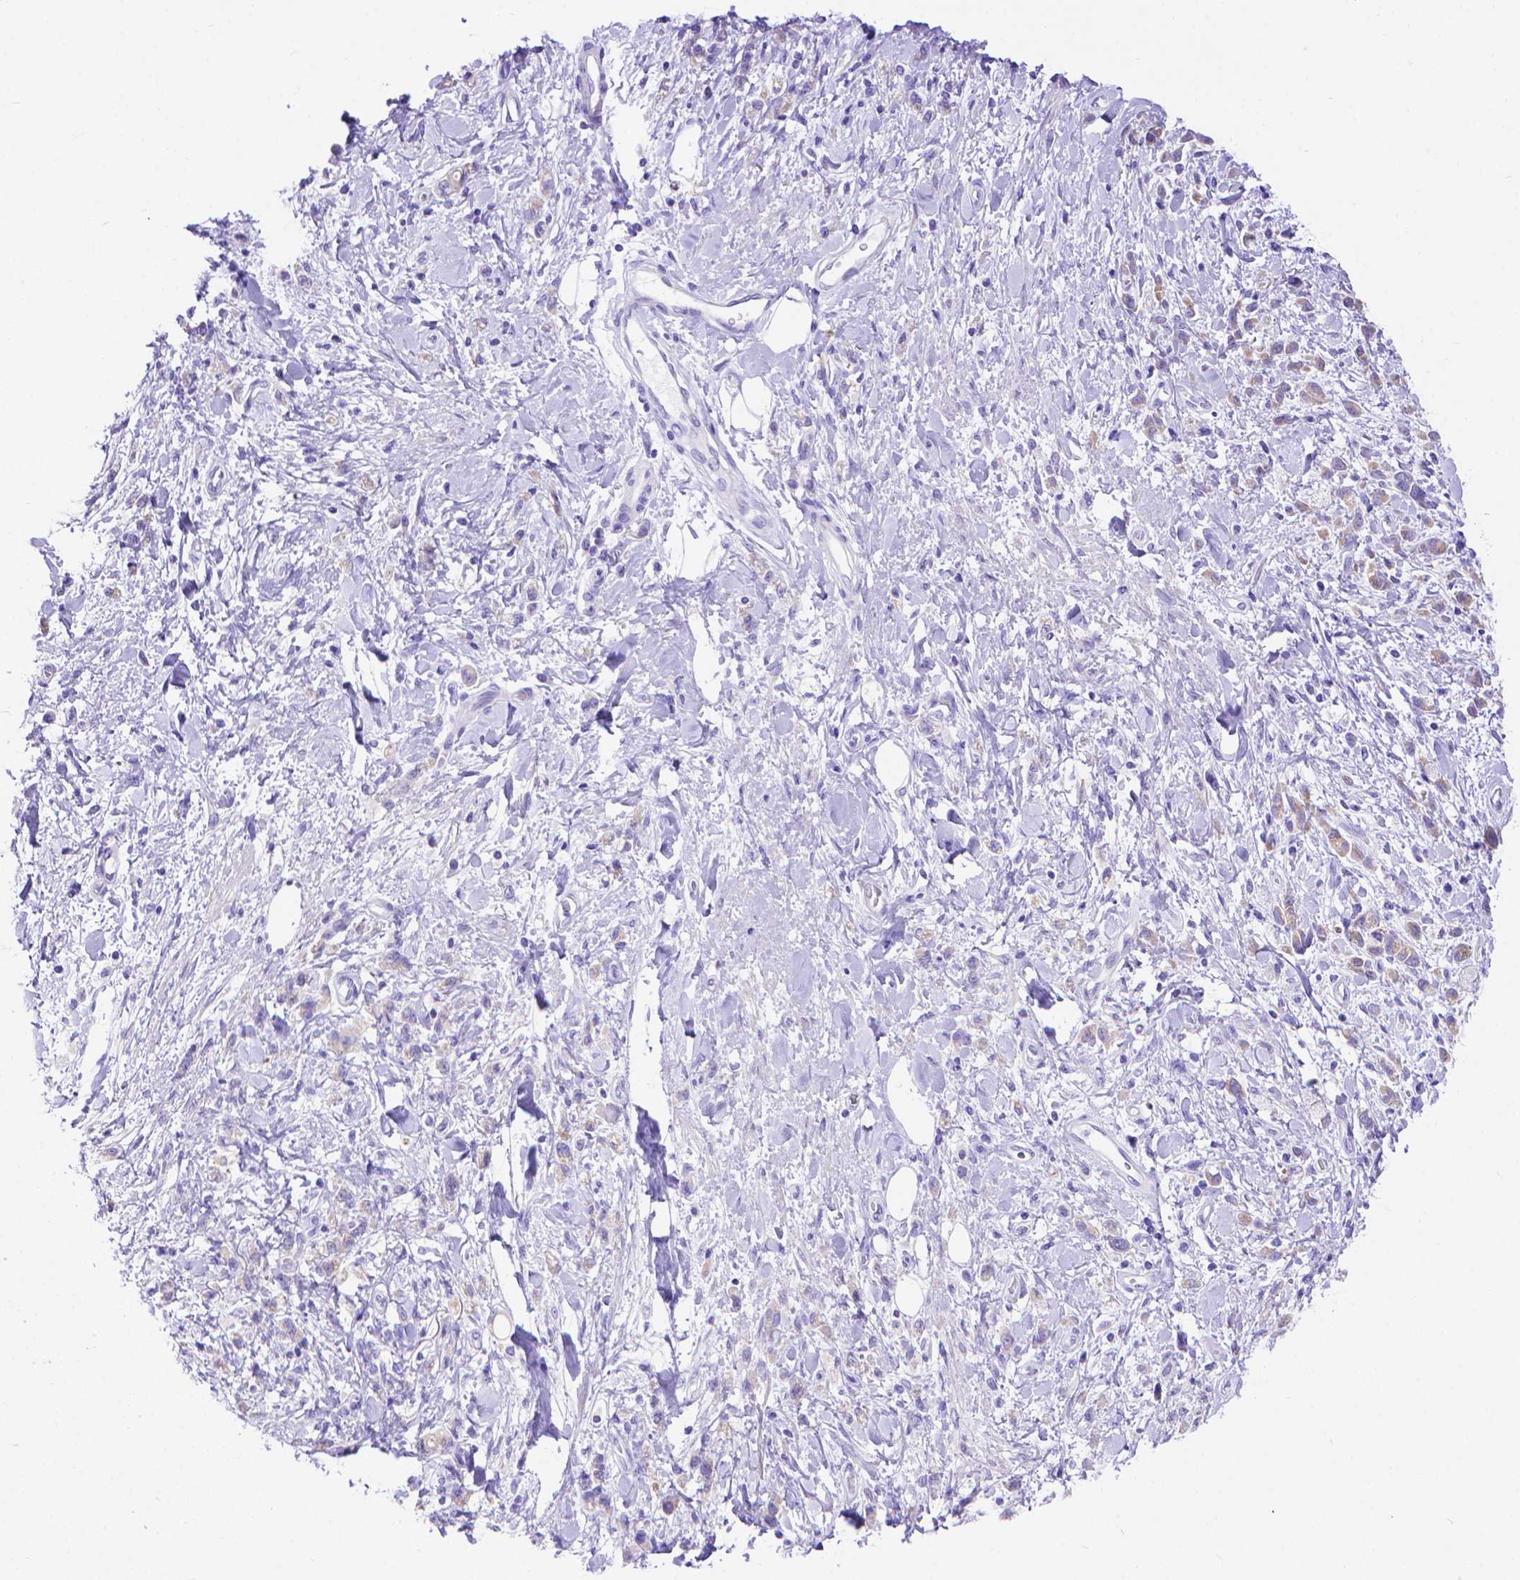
{"staining": {"intensity": "weak", "quantity": "<25%", "location": "cytoplasmic/membranous"}, "tissue": "stomach cancer", "cell_type": "Tumor cells", "image_type": "cancer", "snomed": [{"axis": "morphology", "description": "Adenocarcinoma, NOS"}, {"axis": "topography", "description": "Stomach"}], "caption": "A high-resolution histopathology image shows immunohistochemistry staining of adenocarcinoma (stomach), which displays no significant staining in tumor cells.", "gene": "DHRS2", "patient": {"sex": "male", "age": 77}}